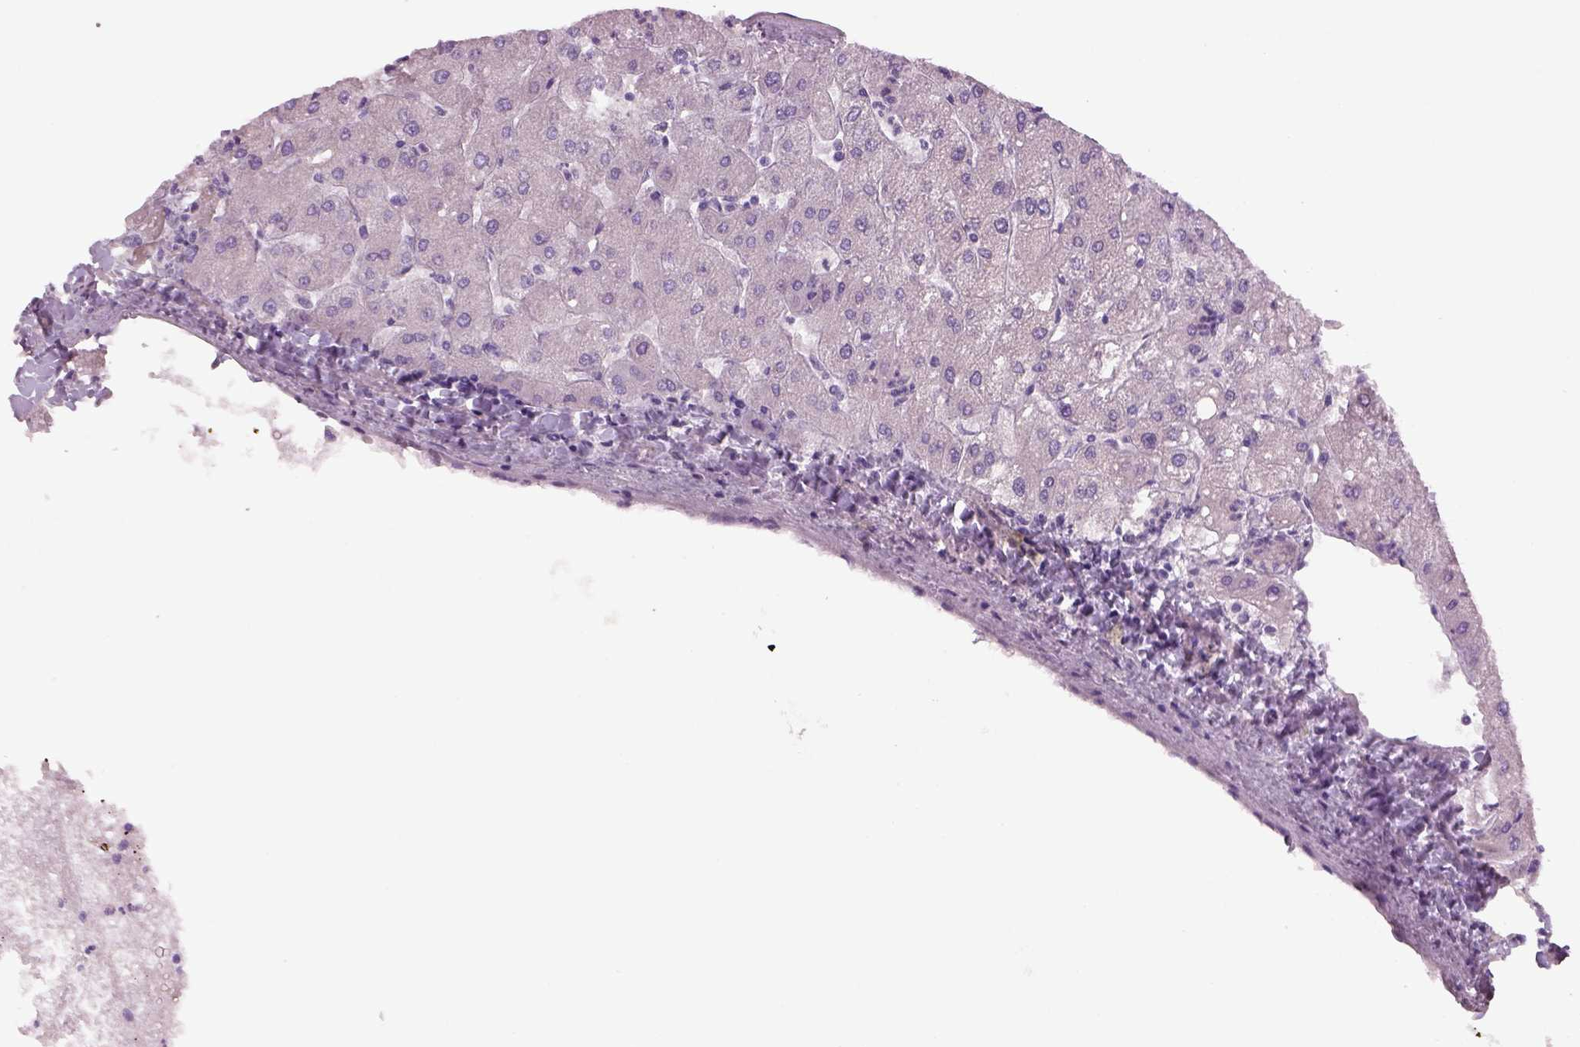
{"staining": {"intensity": "negative", "quantity": "none", "location": "none"}, "tissue": "liver", "cell_type": "Cholangiocytes", "image_type": "normal", "snomed": [{"axis": "morphology", "description": "Normal tissue, NOS"}, {"axis": "topography", "description": "Liver"}], "caption": "Liver was stained to show a protein in brown. There is no significant staining in cholangiocytes. Brightfield microscopy of immunohistochemistry (IHC) stained with DAB (3,3'-diaminobenzidine) (brown) and hematoxylin (blue), captured at high magnification.", "gene": "MDH1B", "patient": {"sex": "male", "age": 67}}